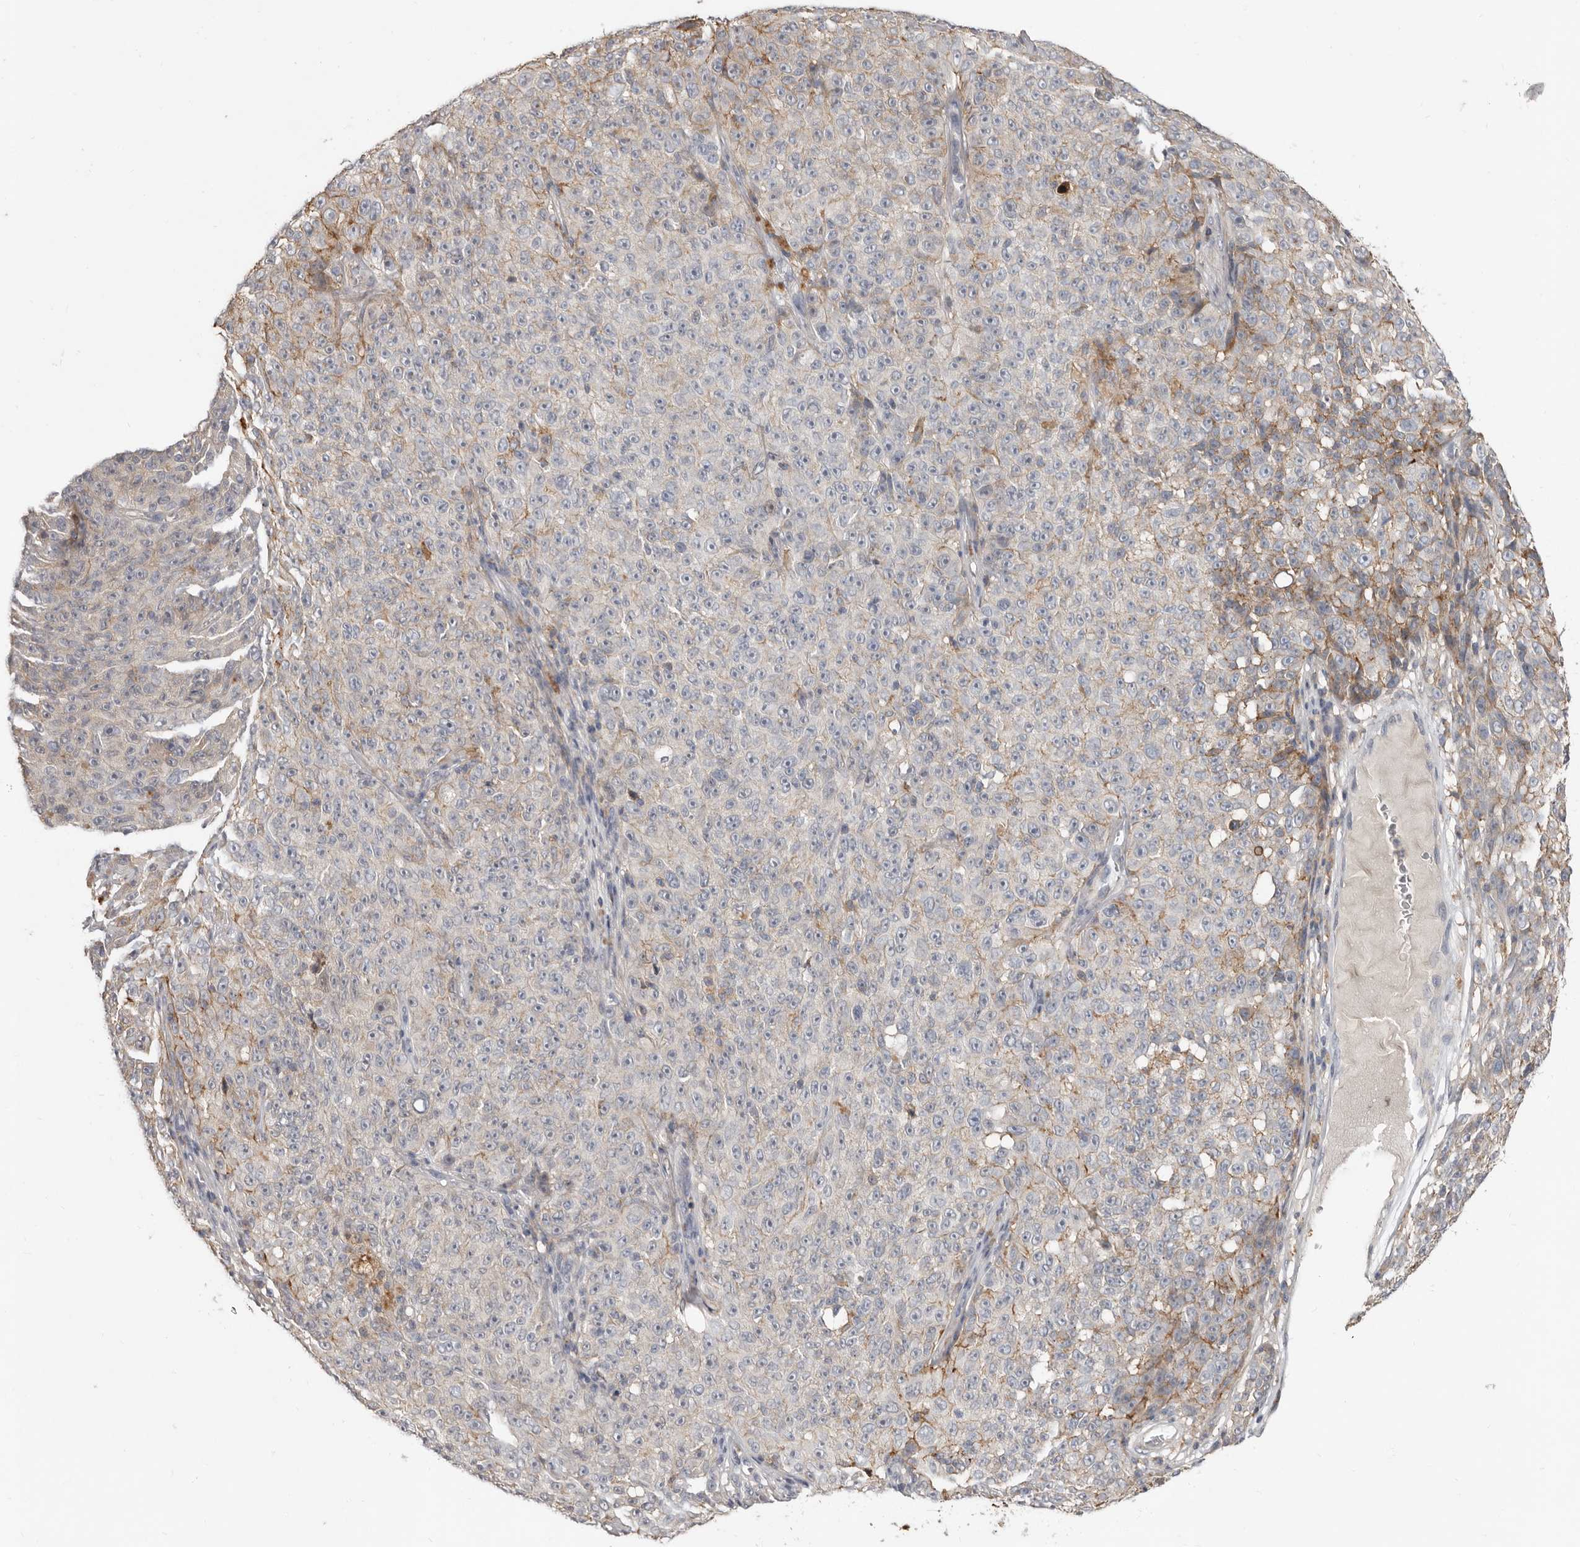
{"staining": {"intensity": "weak", "quantity": "<25%", "location": "cytoplasmic/membranous"}, "tissue": "melanoma", "cell_type": "Tumor cells", "image_type": "cancer", "snomed": [{"axis": "morphology", "description": "Malignant melanoma, NOS"}, {"axis": "topography", "description": "Skin"}], "caption": "Melanoma was stained to show a protein in brown. There is no significant expression in tumor cells.", "gene": "KIF26B", "patient": {"sex": "female", "age": 82}}